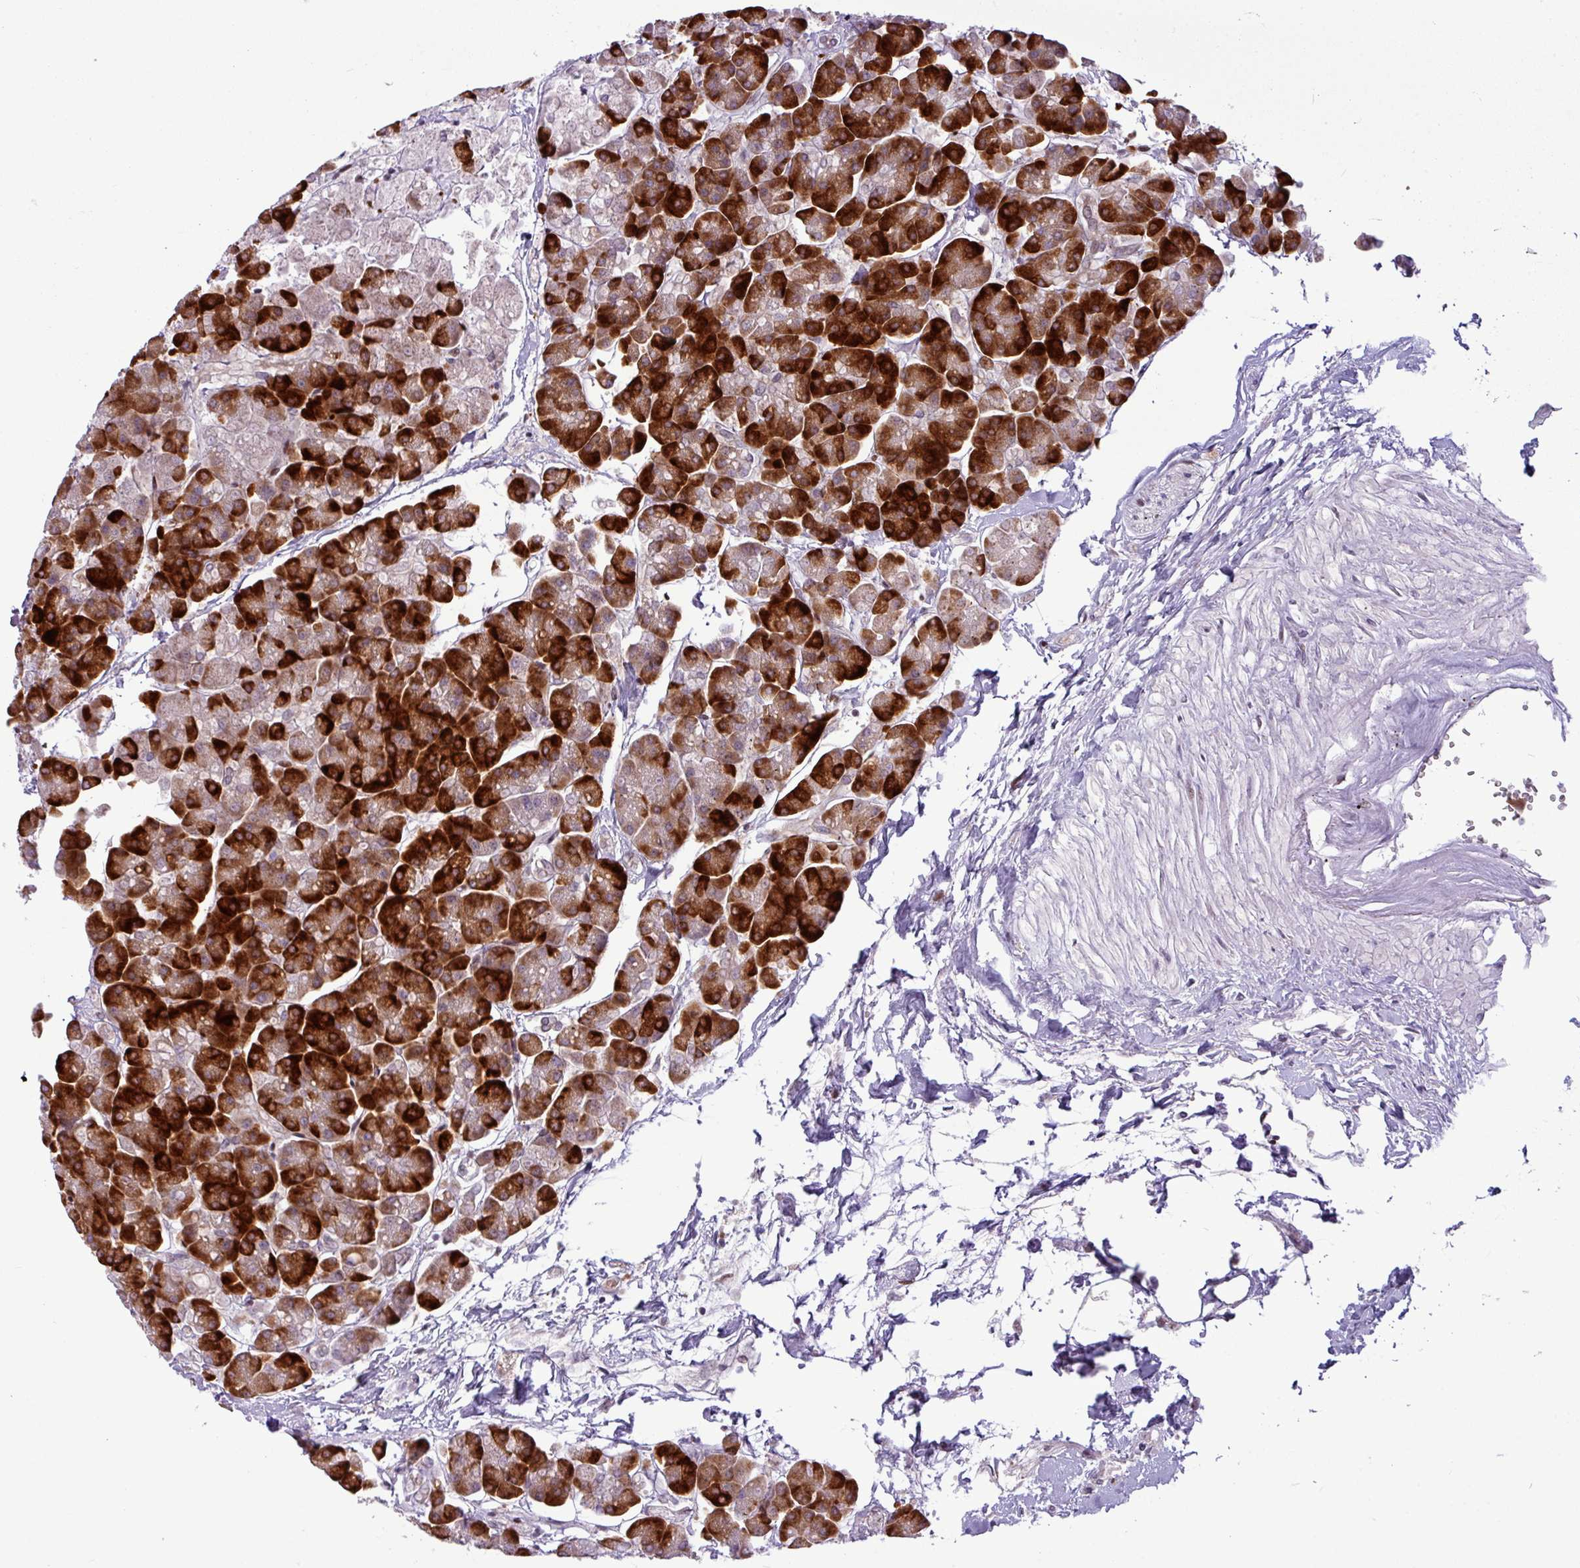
{"staining": {"intensity": "strong", "quantity": "25%-75%", "location": "cytoplasmic/membranous"}, "tissue": "pancreas", "cell_type": "Exocrine glandular cells", "image_type": "normal", "snomed": [{"axis": "morphology", "description": "Normal tissue, NOS"}, {"axis": "topography", "description": "Pancreas"}, {"axis": "topography", "description": "Peripheral nerve tissue"}], "caption": "Pancreas stained with a brown dye demonstrates strong cytoplasmic/membranous positive staining in about 25%-75% of exocrine glandular cells.", "gene": "SLC66A2", "patient": {"sex": "male", "age": 54}}